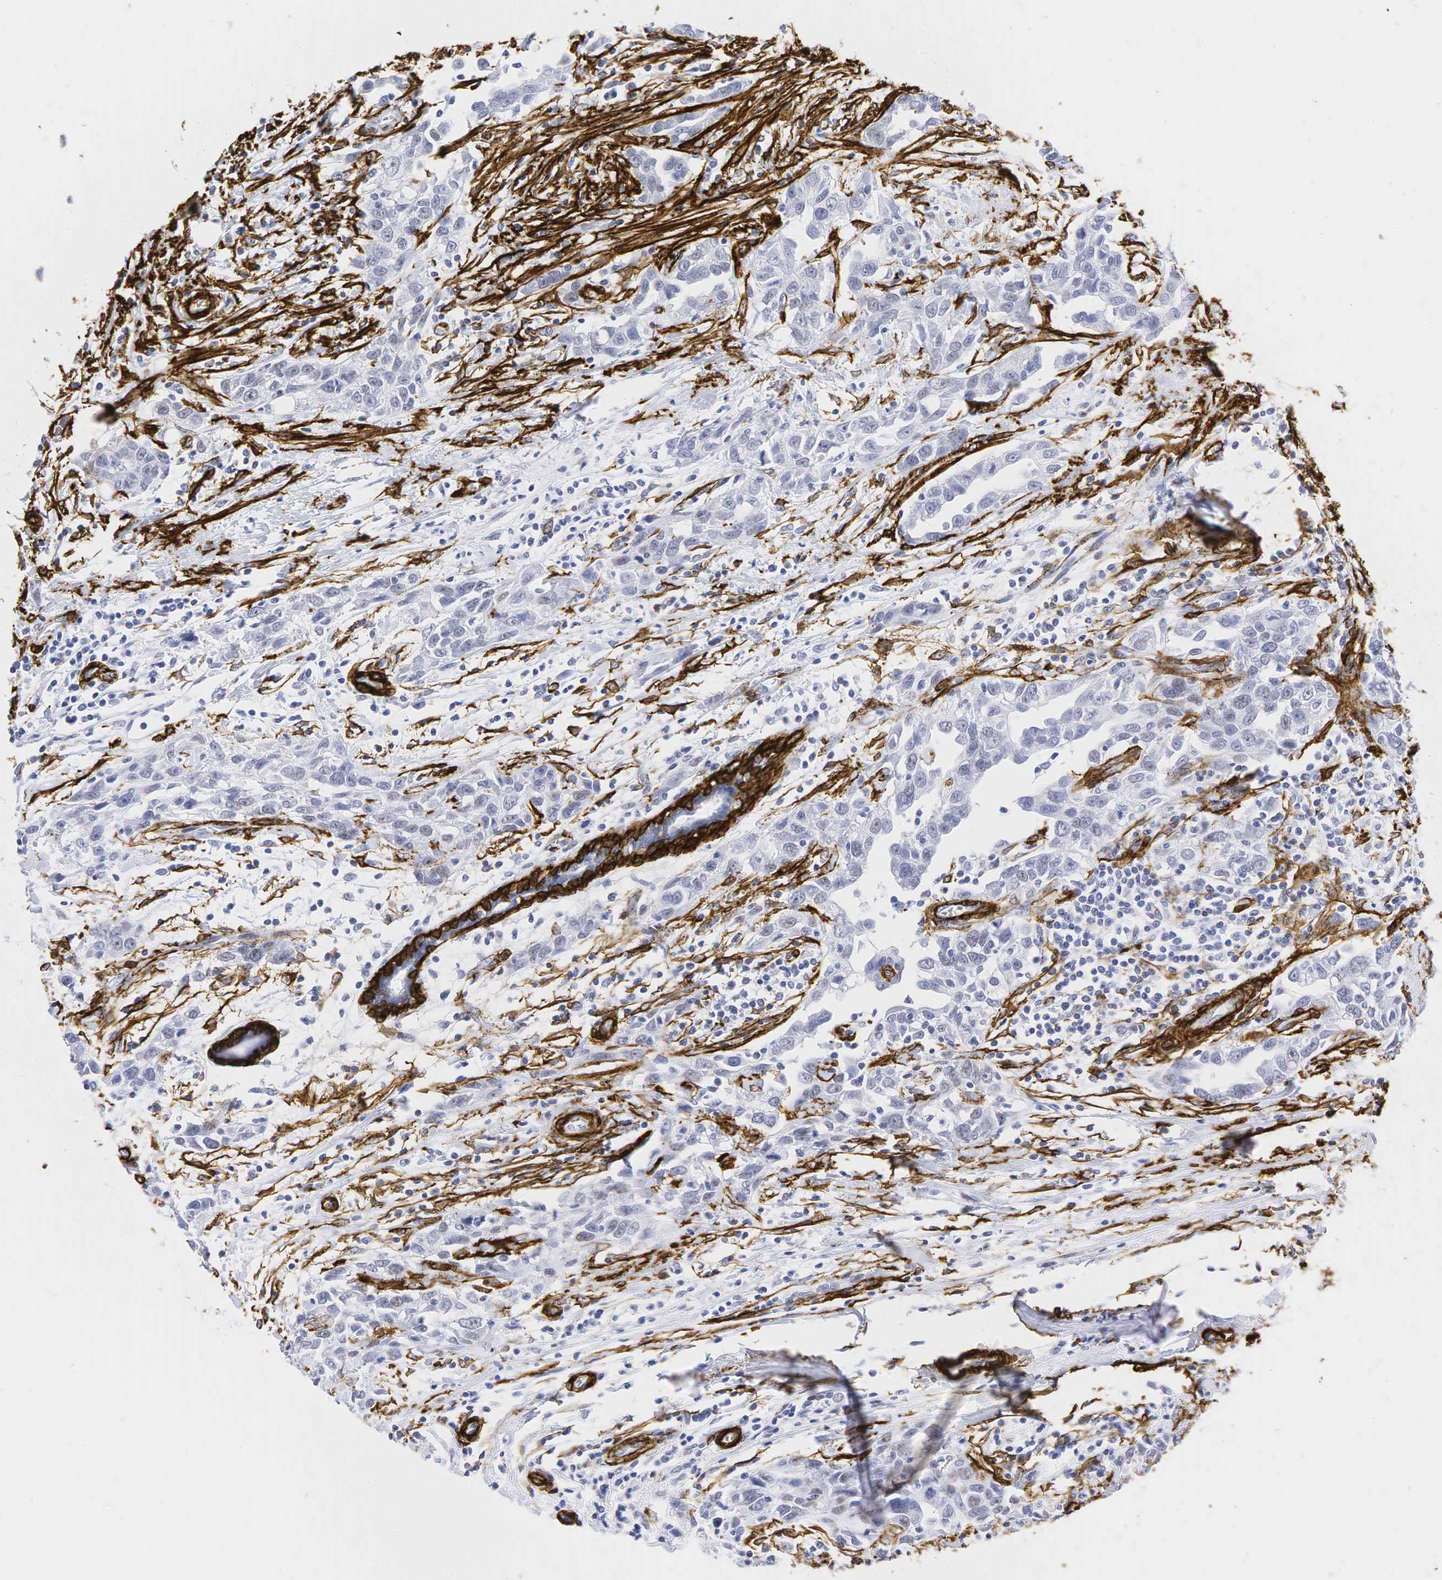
{"staining": {"intensity": "negative", "quantity": "none", "location": "none"}, "tissue": "breast cancer", "cell_type": "Tumor cells", "image_type": "cancer", "snomed": [{"axis": "morphology", "description": "Duct carcinoma"}, {"axis": "topography", "description": "Breast"}], "caption": "IHC histopathology image of neoplastic tissue: intraductal carcinoma (breast) stained with DAB exhibits no significant protein expression in tumor cells. (DAB (3,3'-diaminobenzidine) immunohistochemistry (IHC) with hematoxylin counter stain).", "gene": "ACTA2", "patient": {"sex": "female", "age": 50}}